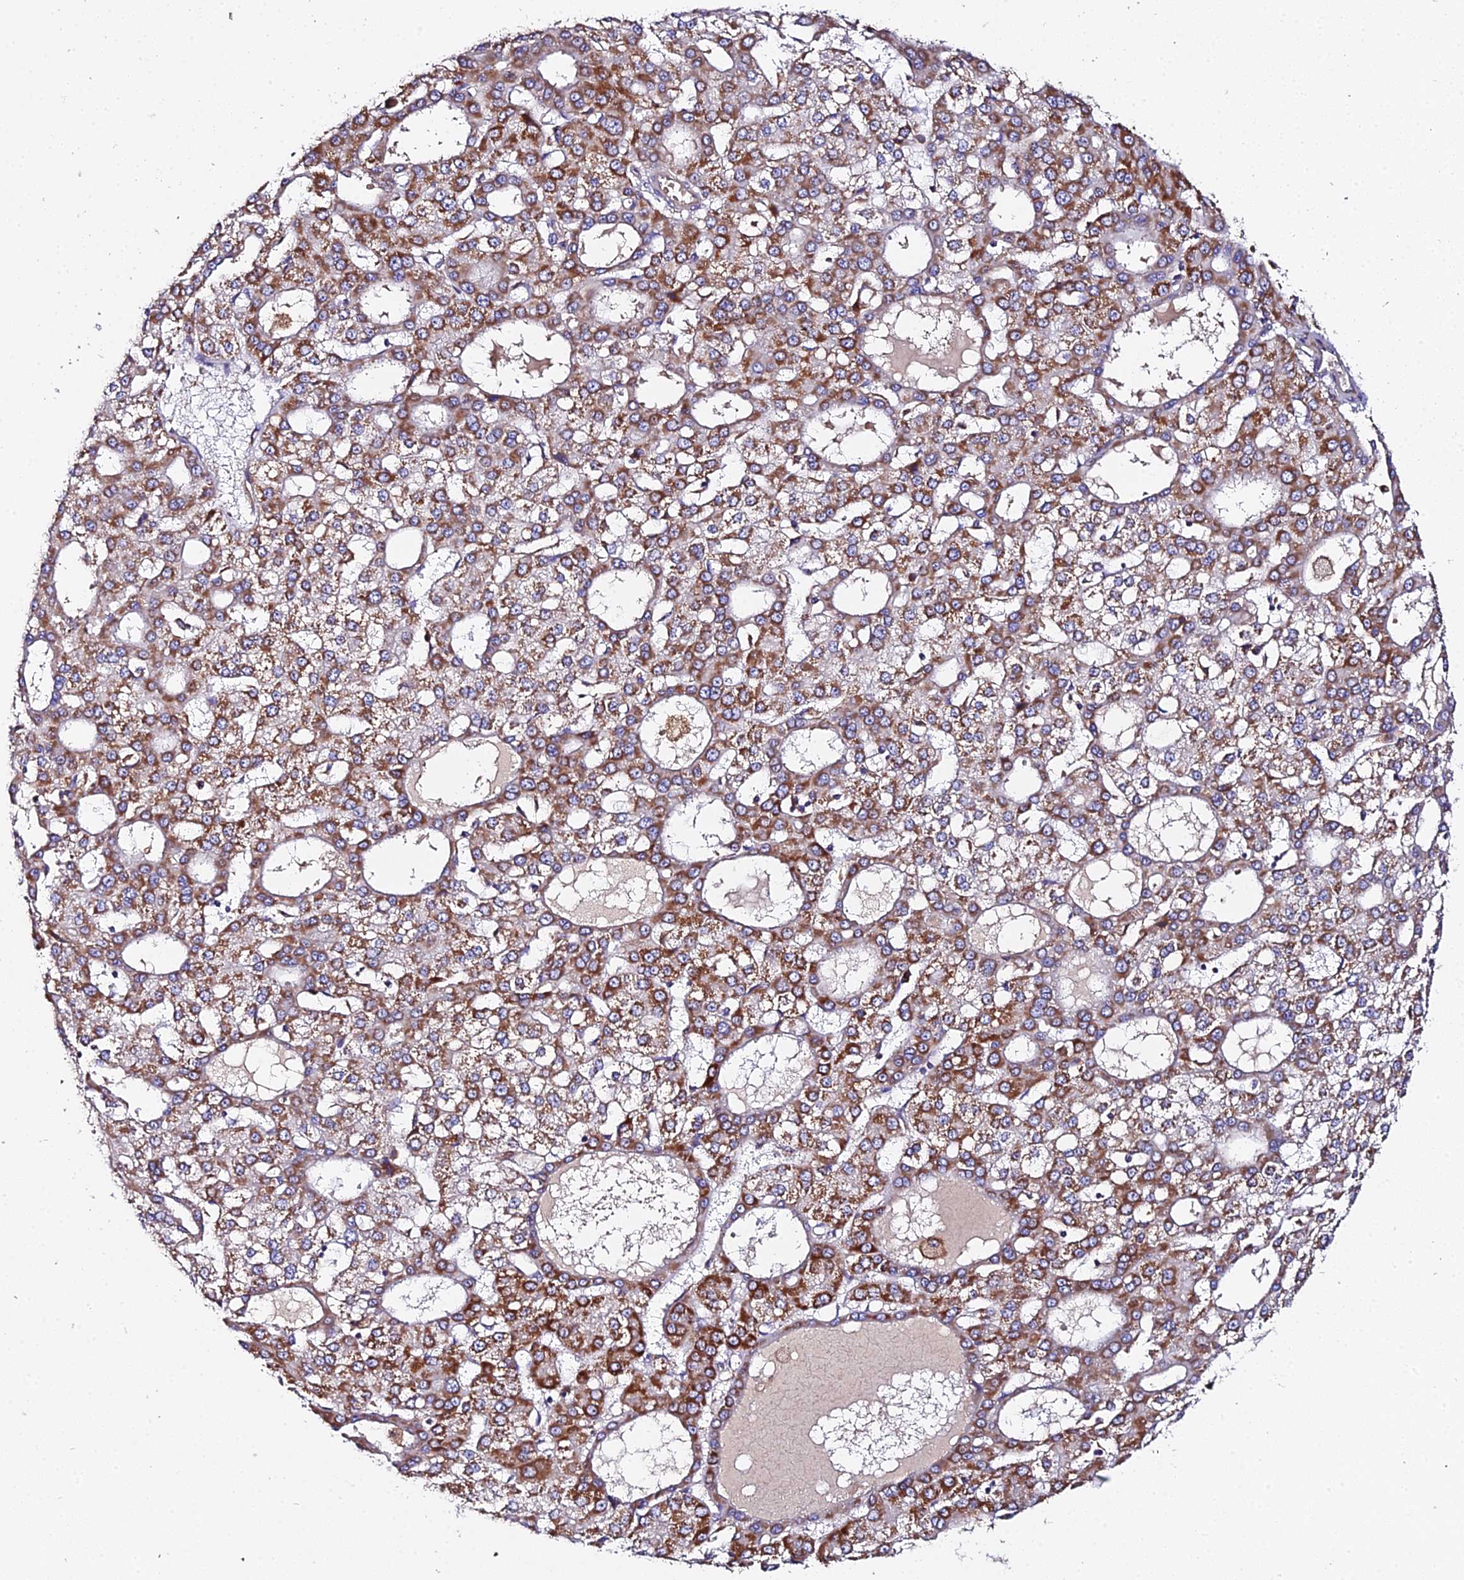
{"staining": {"intensity": "moderate", "quantity": ">75%", "location": "cytoplasmic/membranous"}, "tissue": "liver cancer", "cell_type": "Tumor cells", "image_type": "cancer", "snomed": [{"axis": "morphology", "description": "Carcinoma, Hepatocellular, NOS"}, {"axis": "topography", "description": "Liver"}], "caption": "An immunohistochemistry (IHC) image of neoplastic tissue is shown. Protein staining in brown labels moderate cytoplasmic/membranous positivity in liver cancer (hepatocellular carcinoma) within tumor cells. The staining was performed using DAB, with brown indicating positive protein expression. Nuclei are stained blue with hematoxylin.", "gene": "ZBED8", "patient": {"sex": "male", "age": 47}}